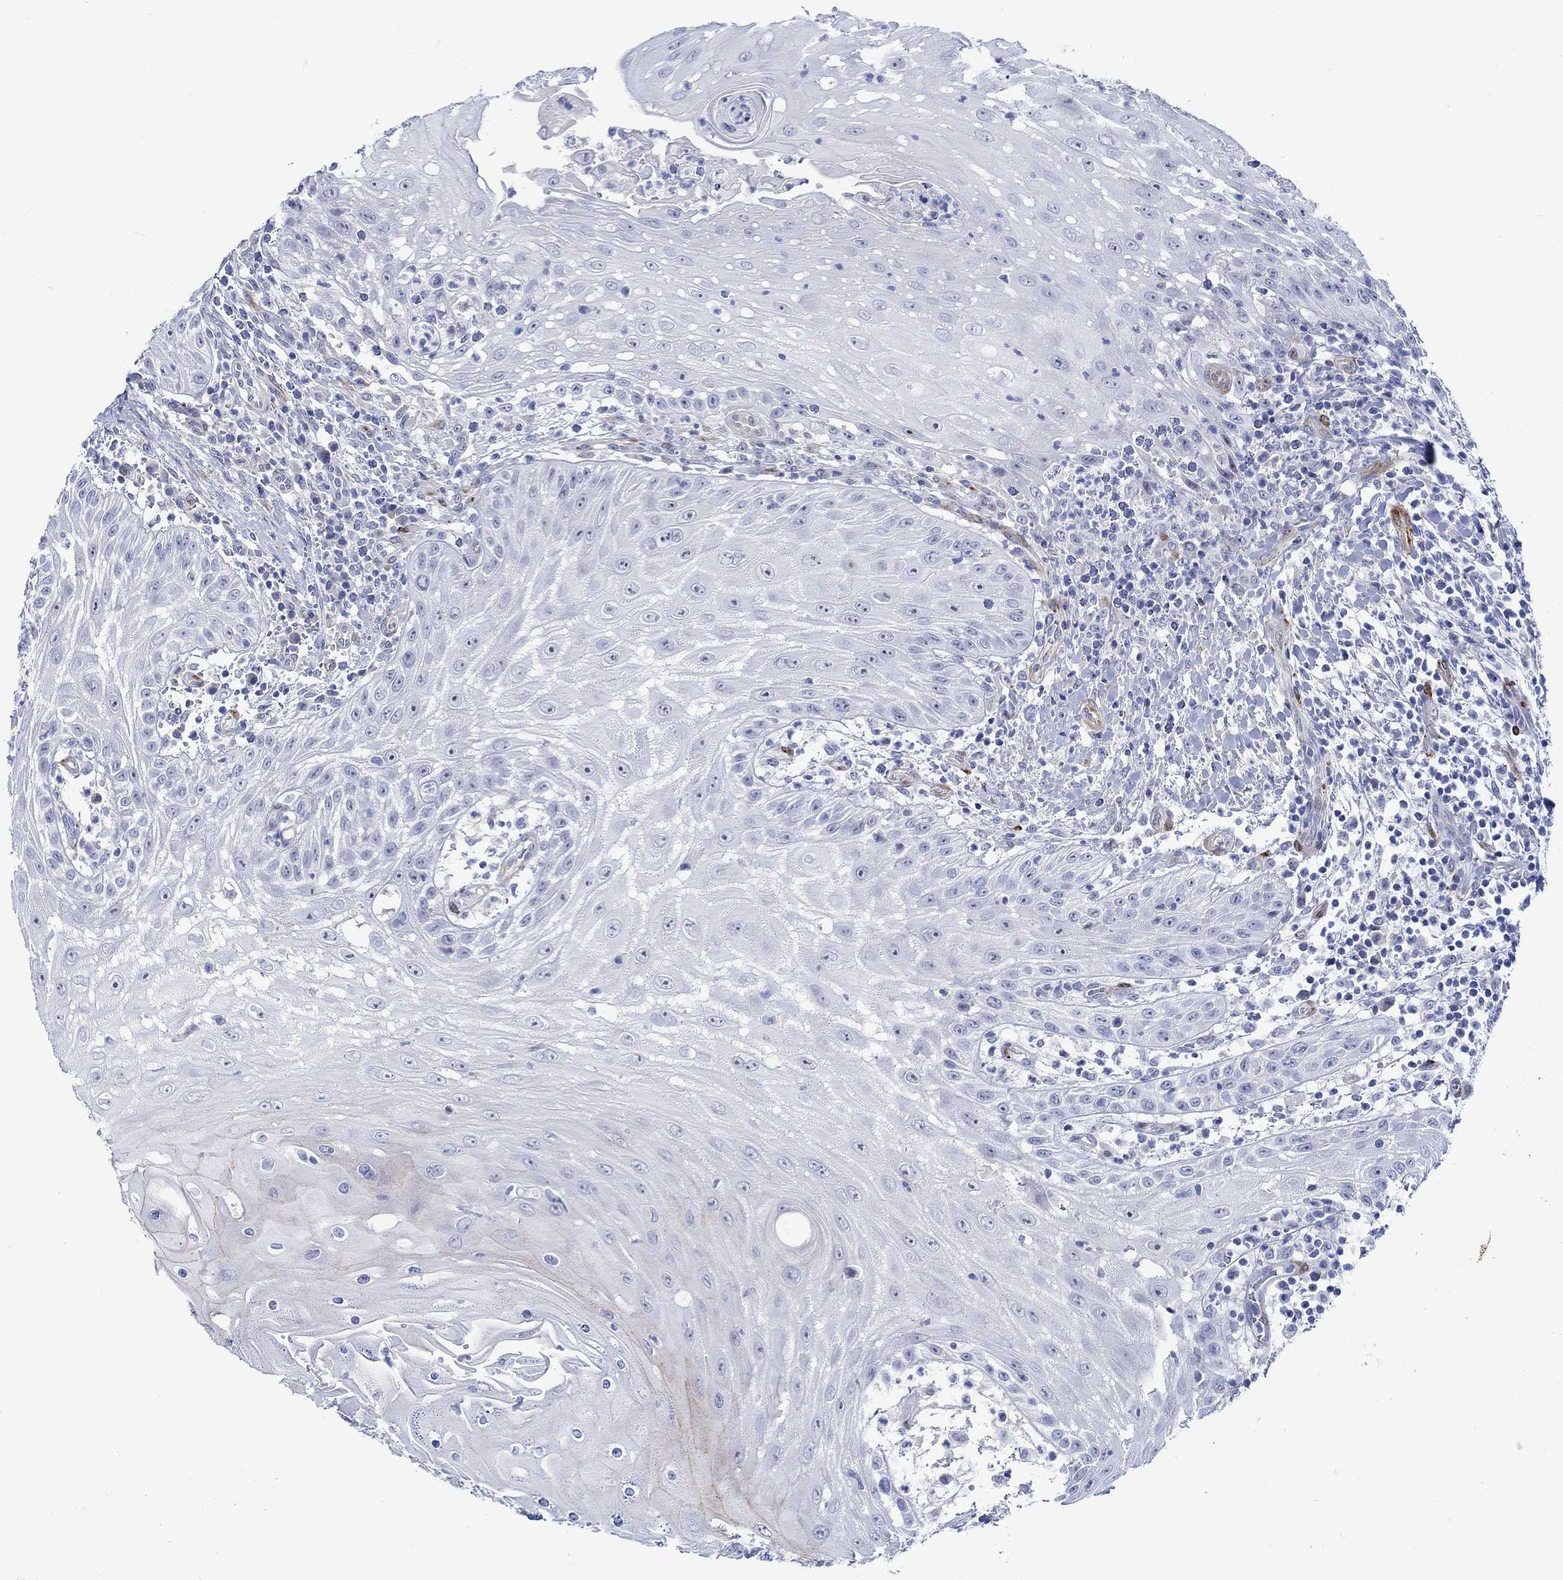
{"staining": {"intensity": "negative", "quantity": "none", "location": "none"}, "tissue": "head and neck cancer", "cell_type": "Tumor cells", "image_type": "cancer", "snomed": [{"axis": "morphology", "description": "Squamous cell carcinoma, NOS"}, {"axis": "topography", "description": "Oral tissue"}, {"axis": "topography", "description": "Head-Neck"}], "caption": "The immunohistochemistry image has no significant expression in tumor cells of head and neck squamous cell carcinoma tissue.", "gene": "KSR2", "patient": {"sex": "male", "age": 58}}